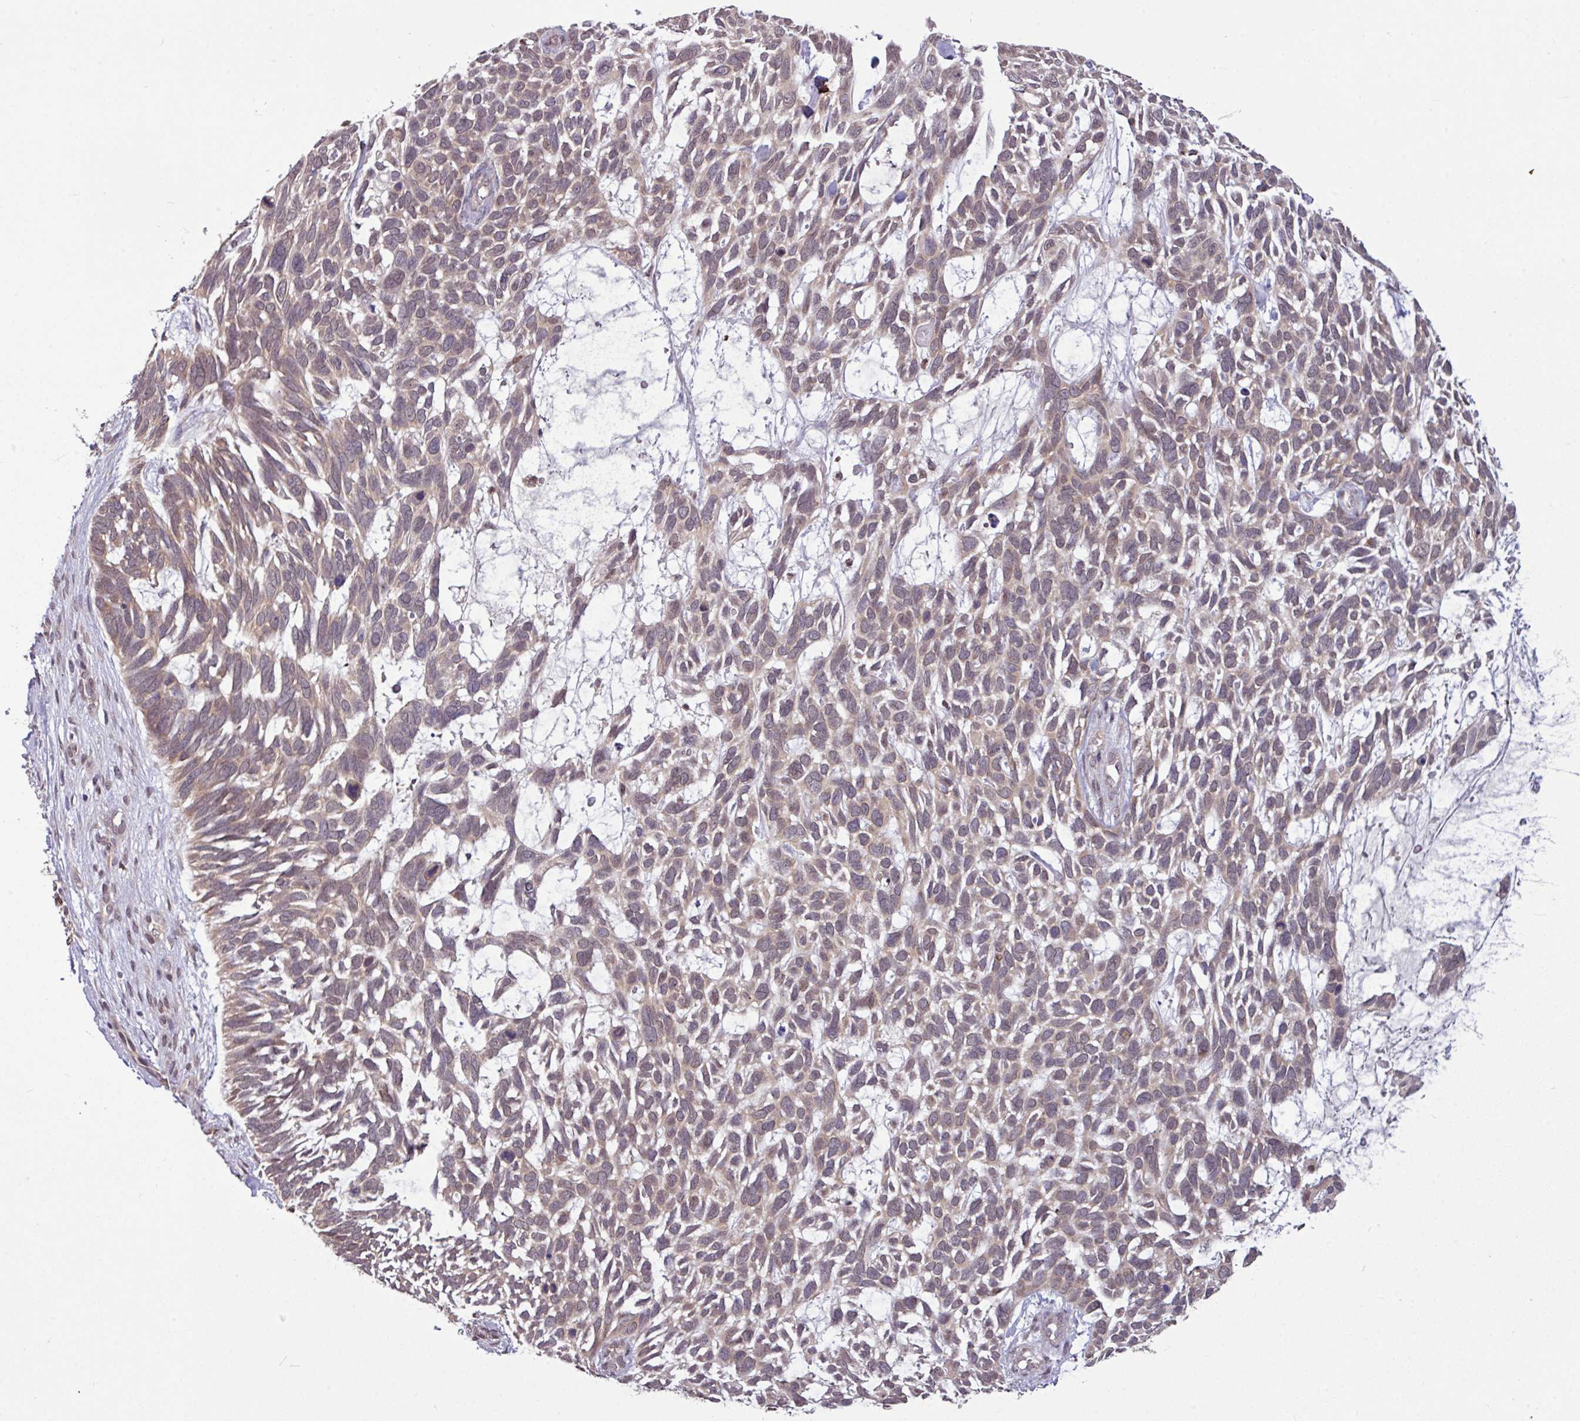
{"staining": {"intensity": "weak", "quantity": ">75%", "location": "cytoplasmic/membranous,nuclear"}, "tissue": "skin cancer", "cell_type": "Tumor cells", "image_type": "cancer", "snomed": [{"axis": "morphology", "description": "Basal cell carcinoma"}, {"axis": "topography", "description": "Skin"}], "caption": "This histopathology image demonstrates skin basal cell carcinoma stained with immunohistochemistry to label a protein in brown. The cytoplasmic/membranous and nuclear of tumor cells show weak positivity for the protein. Nuclei are counter-stained blue.", "gene": "SKIC2", "patient": {"sex": "male", "age": 88}}